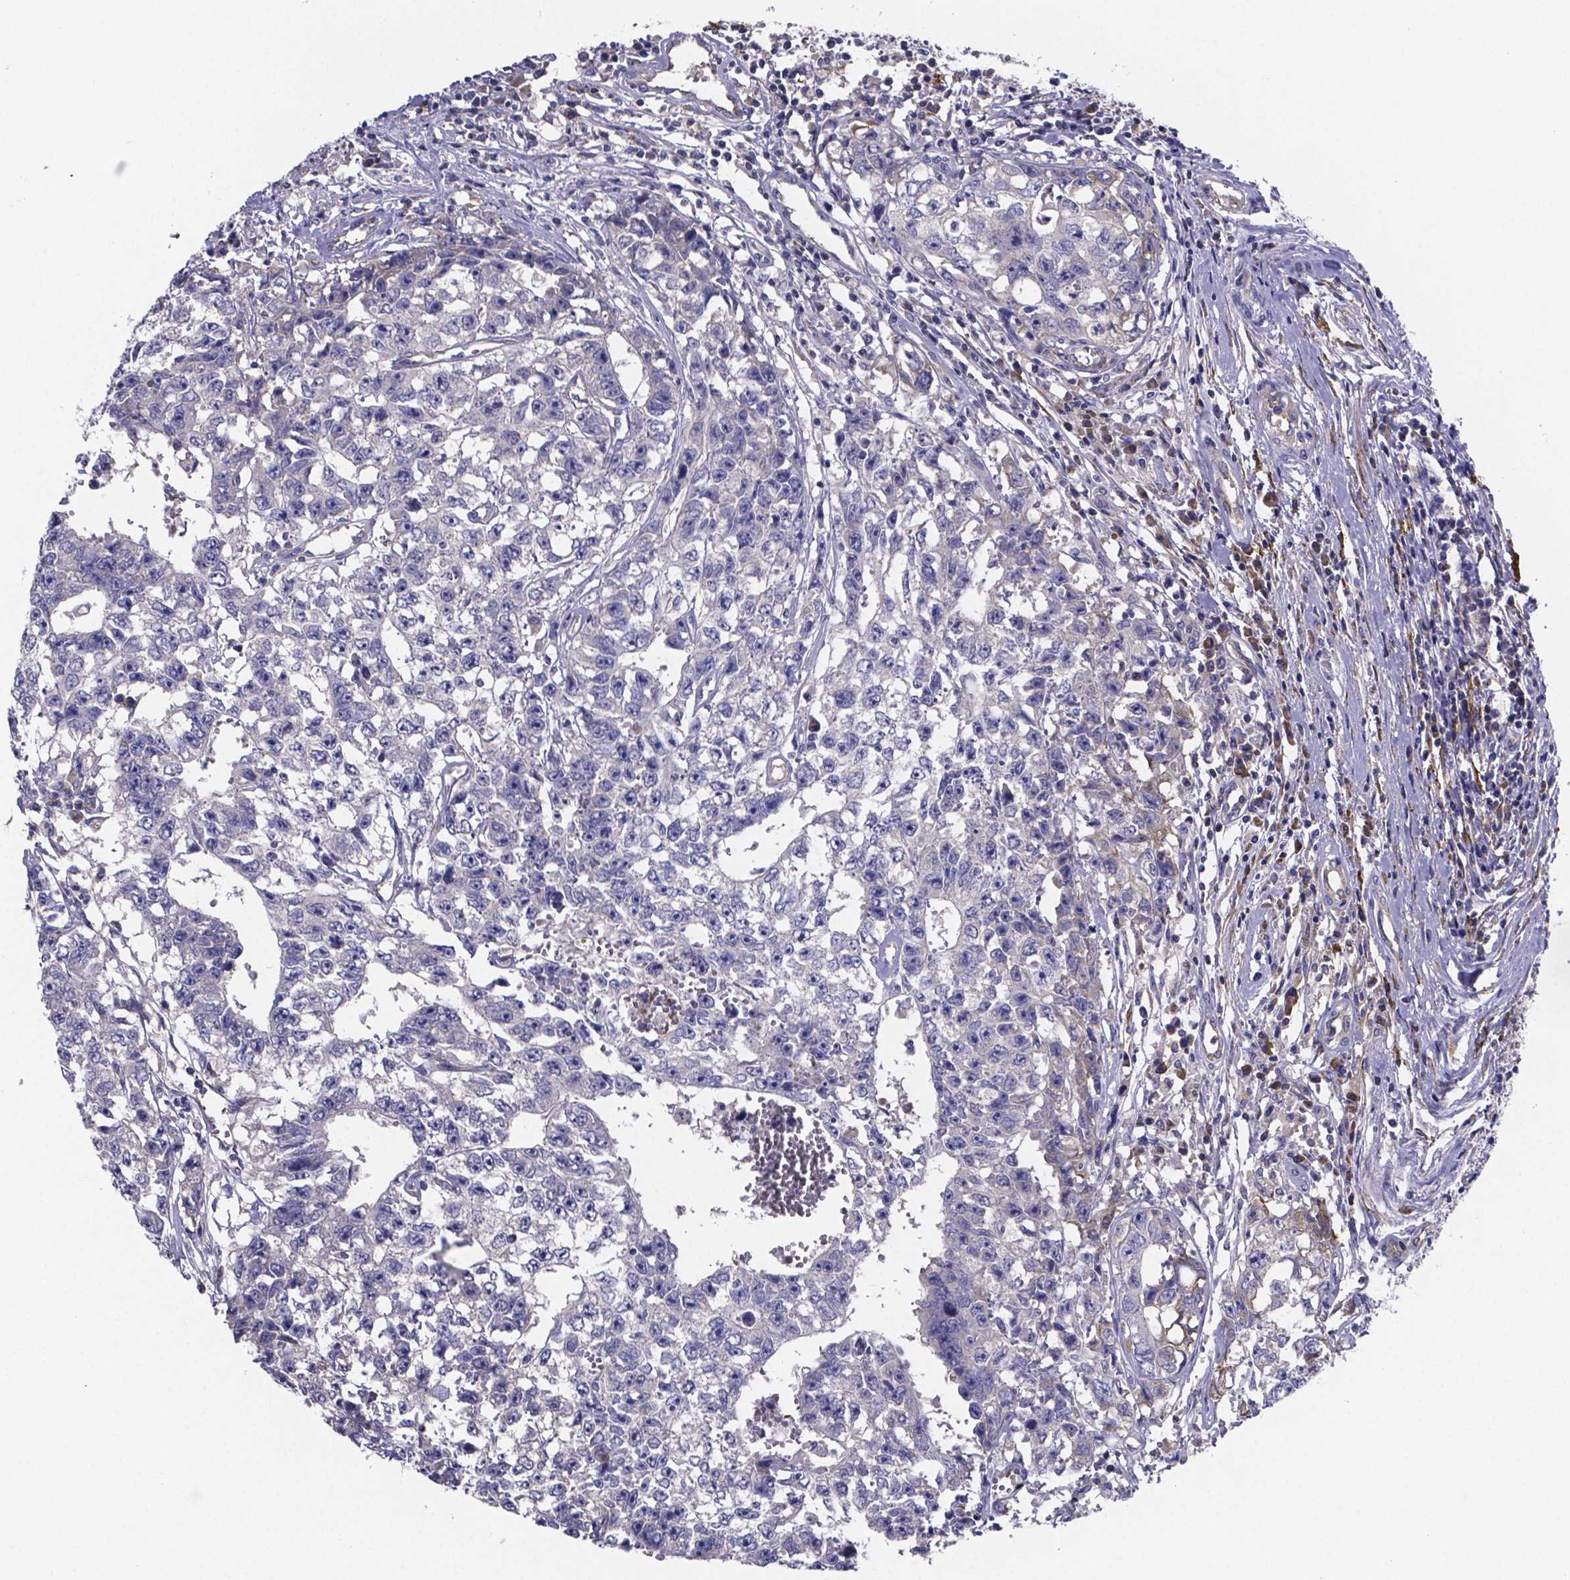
{"staining": {"intensity": "negative", "quantity": "none", "location": "none"}, "tissue": "testis cancer", "cell_type": "Tumor cells", "image_type": "cancer", "snomed": [{"axis": "morphology", "description": "Carcinoma, Embryonal, NOS"}, {"axis": "topography", "description": "Testis"}], "caption": "Protein analysis of testis cancer (embryonal carcinoma) exhibits no significant positivity in tumor cells. (DAB immunohistochemistry with hematoxylin counter stain).", "gene": "SFRP4", "patient": {"sex": "male", "age": 36}}